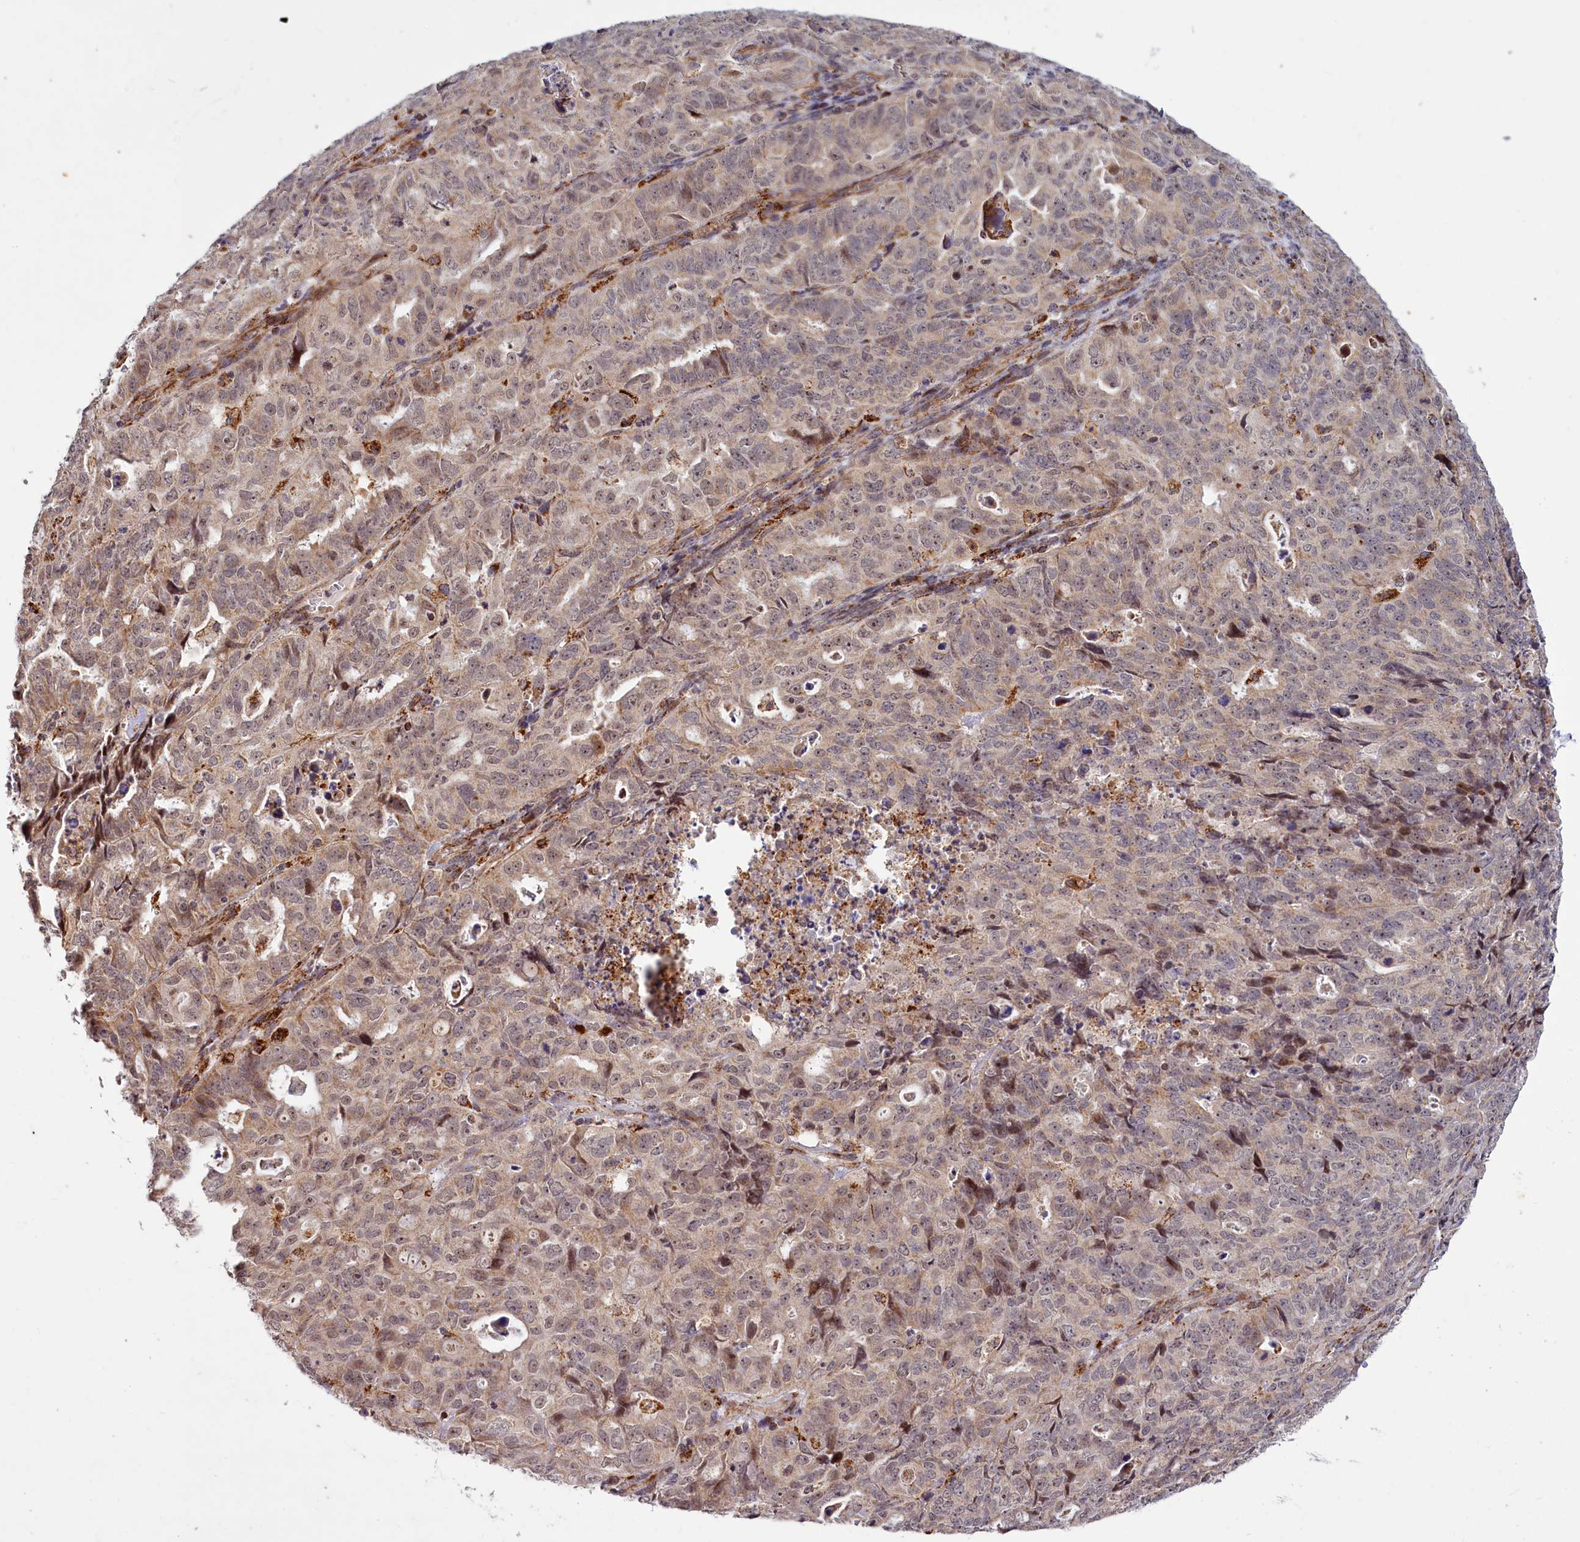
{"staining": {"intensity": "weak", "quantity": ">75%", "location": "cytoplasmic/membranous"}, "tissue": "endometrial cancer", "cell_type": "Tumor cells", "image_type": "cancer", "snomed": [{"axis": "morphology", "description": "Adenocarcinoma, NOS"}, {"axis": "topography", "description": "Endometrium"}], "caption": "A micrograph of endometrial cancer stained for a protein exhibits weak cytoplasmic/membranous brown staining in tumor cells.", "gene": "DYNC2H1", "patient": {"sex": "female", "age": 65}}